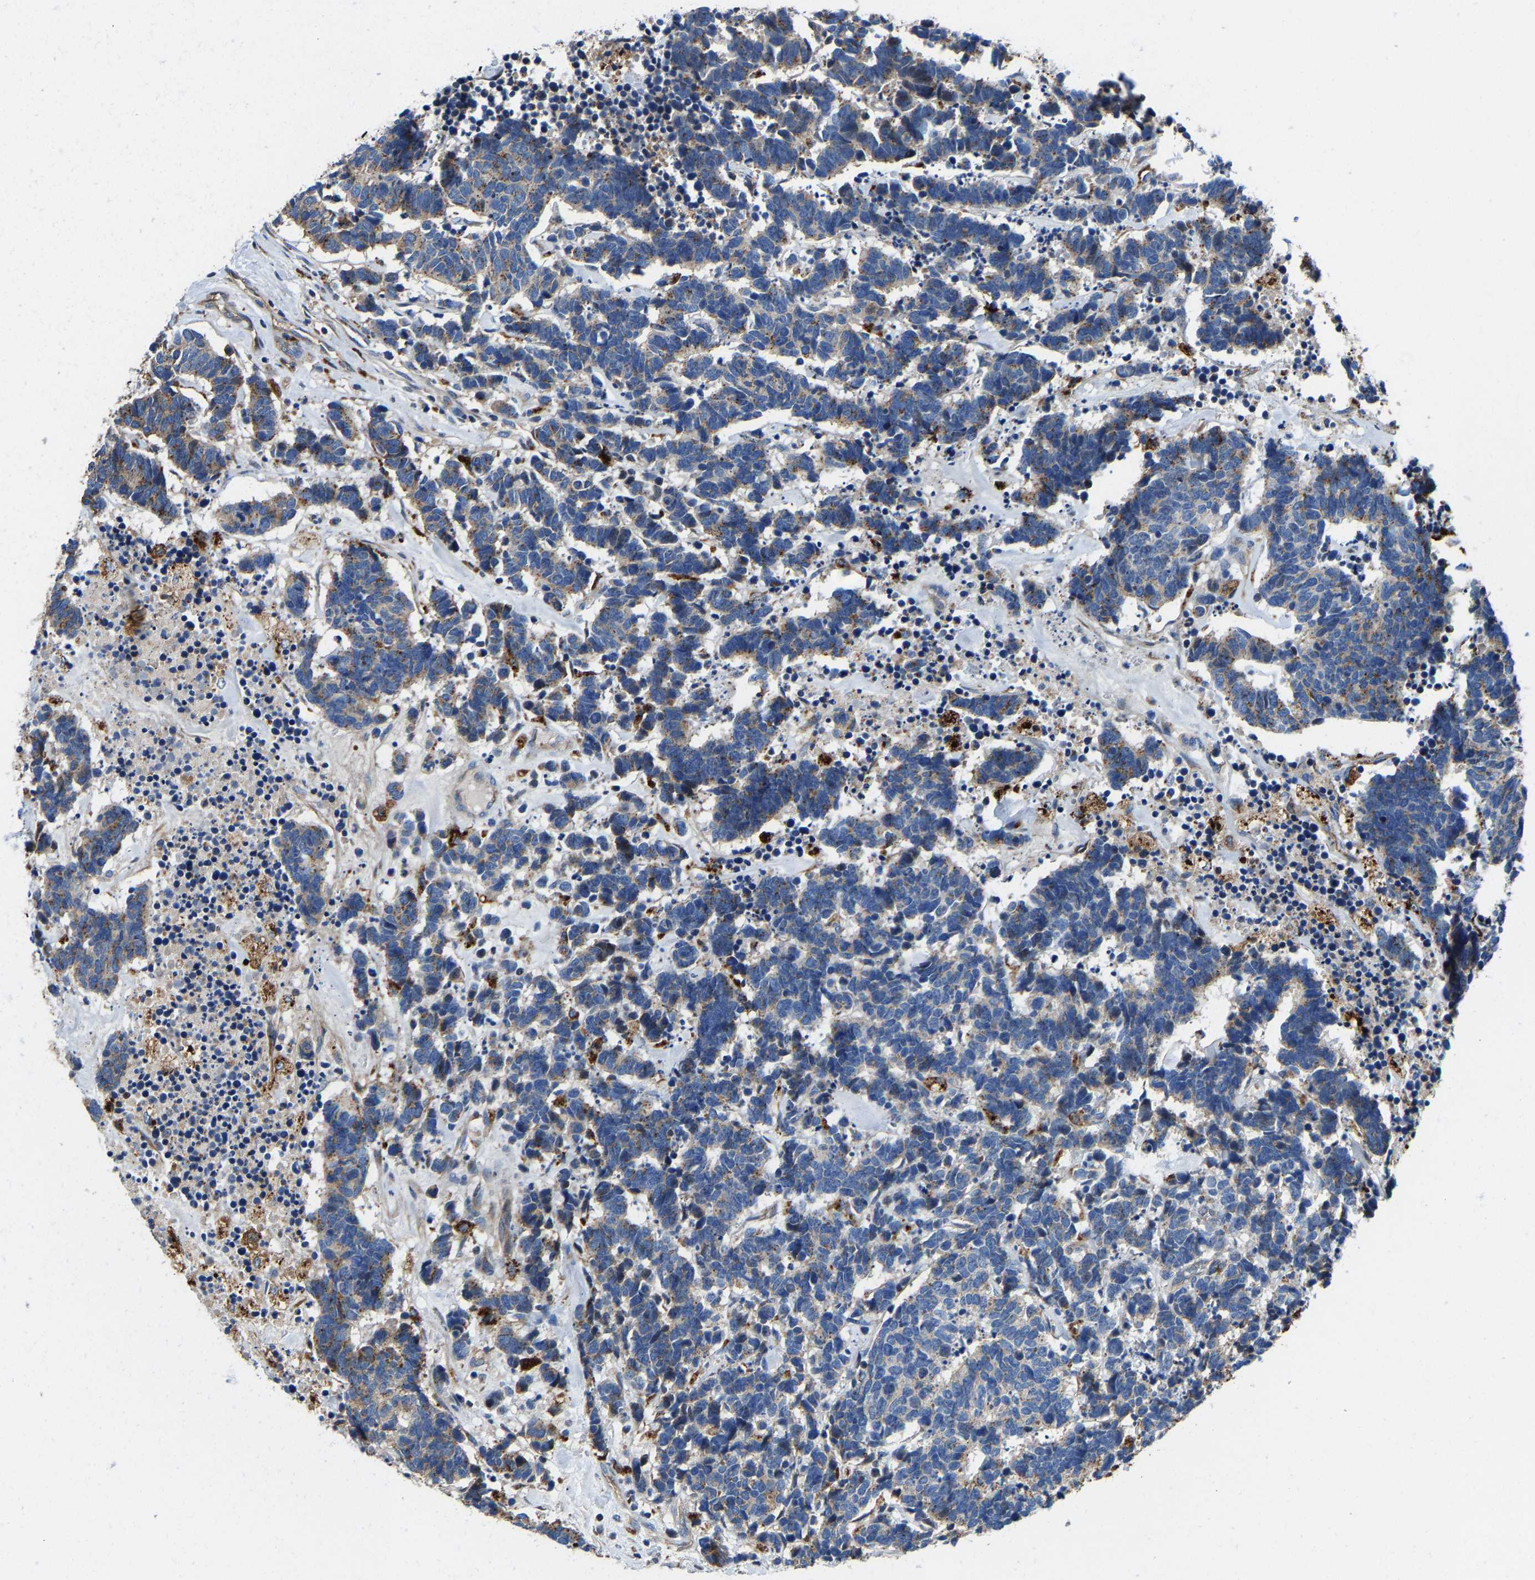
{"staining": {"intensity": "weak", "quantity": "25%-75%", "location": "cytoplasmic/membranous"}, "tissue": "carcinoid", "cell_type": "Tumor cells", "image_type": "cancer", "snomed": [{"axis": "morphology", "description": "Carcinoma, NOS"}, {"axis": "morphology", "description": "Carcinoid, malignant, NOS"}, {"axis": "topography", "description": "Urinary bladder"}], "caption": "A brown stain shows weak cytoplasmic/membranous expression of a protein in human carcinoma tumor cells.", "gene": "DPP7", "patient": {"sex": "male", "age": 57}}